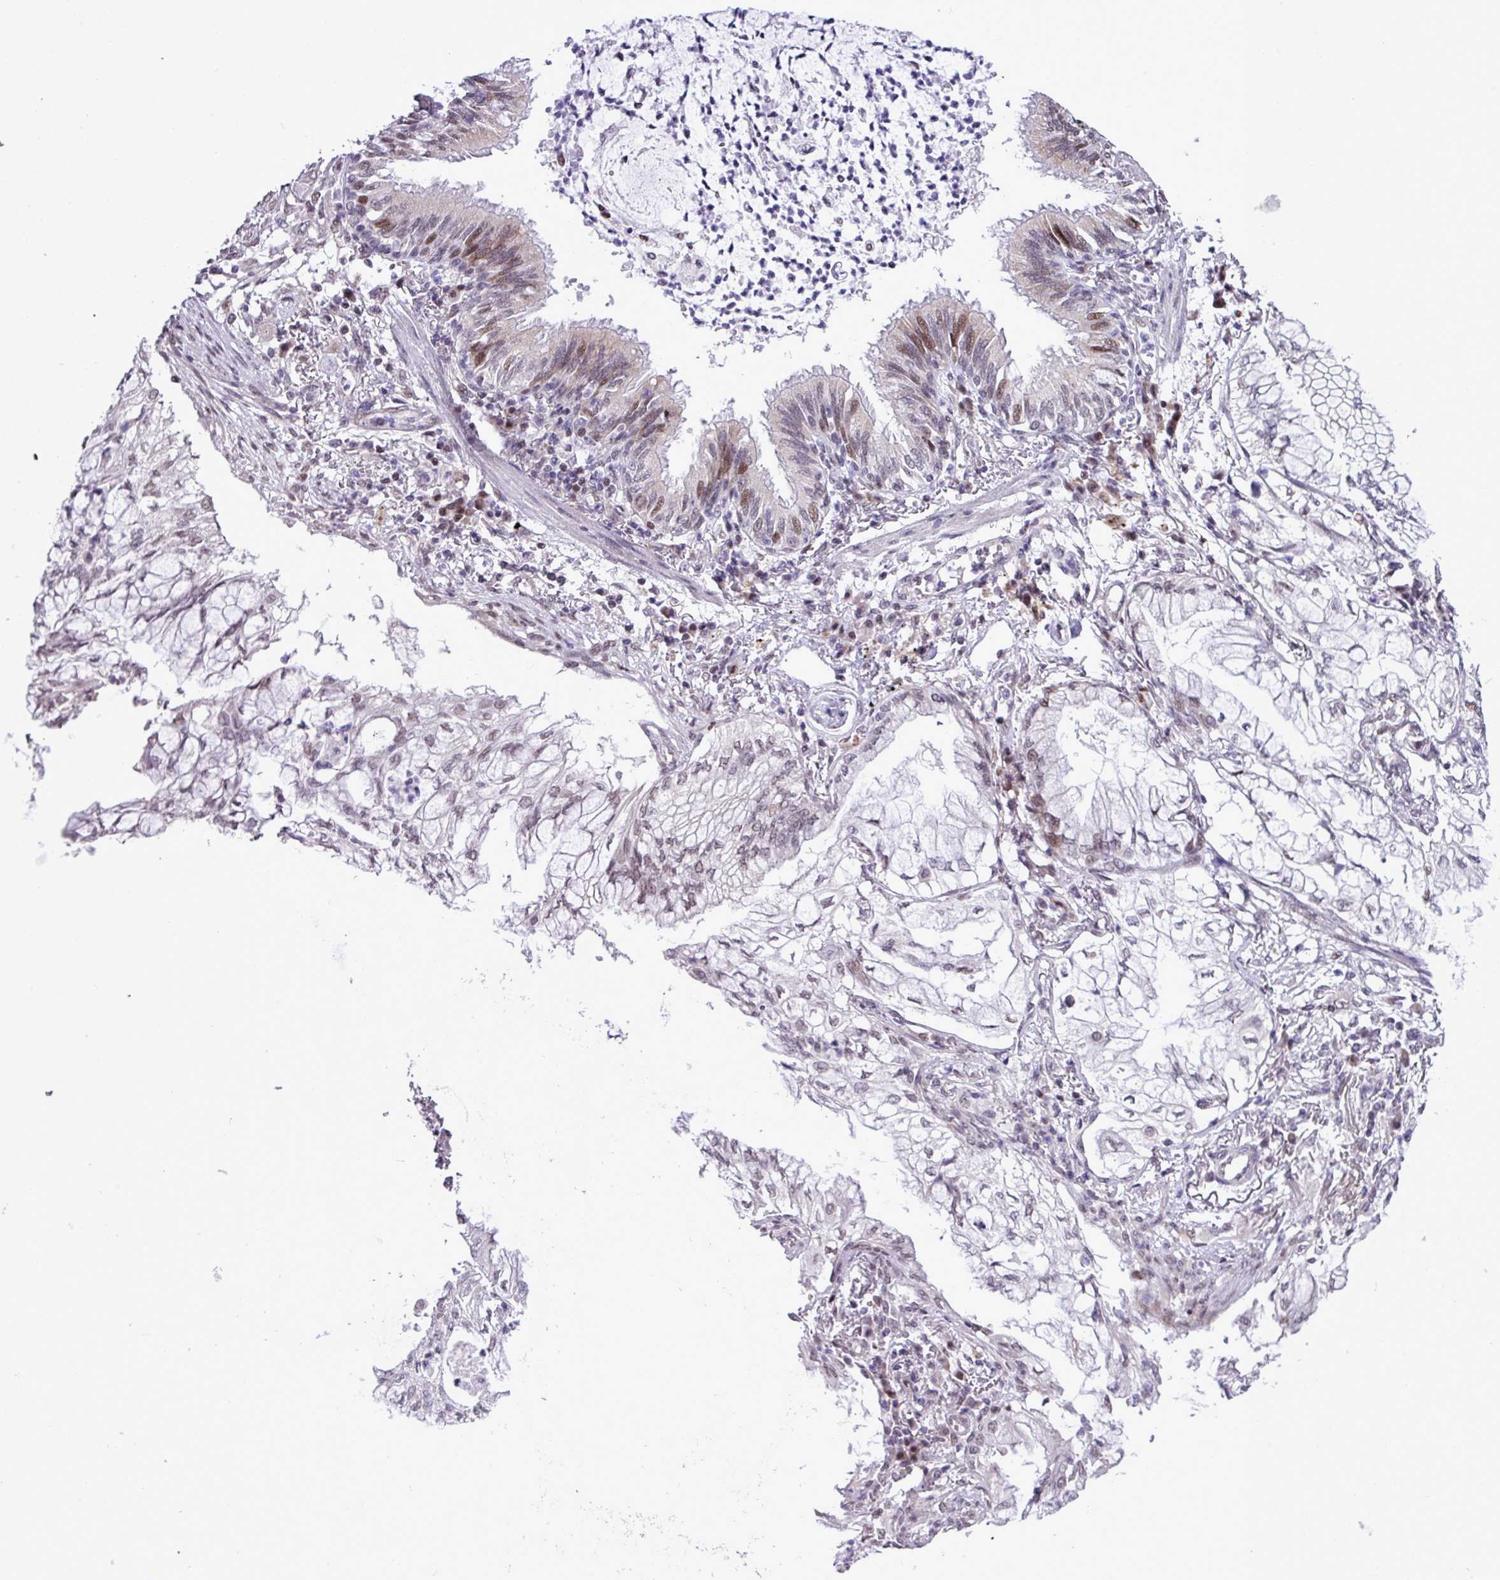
{"staining": {"intensity": "weak", "quantity": ">75%", "location": "nuclear"}, "tissue": "lung cancer", "cell_type": "Tumor cells", "image_type": "cancer", "snomed": [{"axis": "morphology", "description": "Adenocarcinoma, NOS"}, {"axis": "topography", "description": "Lung"}], "caption": "A micrograph showing weak nuclear staining in approximately >75% of tumor cells in lung cancer, as visualized by brown immunohistochemical staining.", "gene": "ZNF354A", "patient": {"sex": "female", "age": 70}}